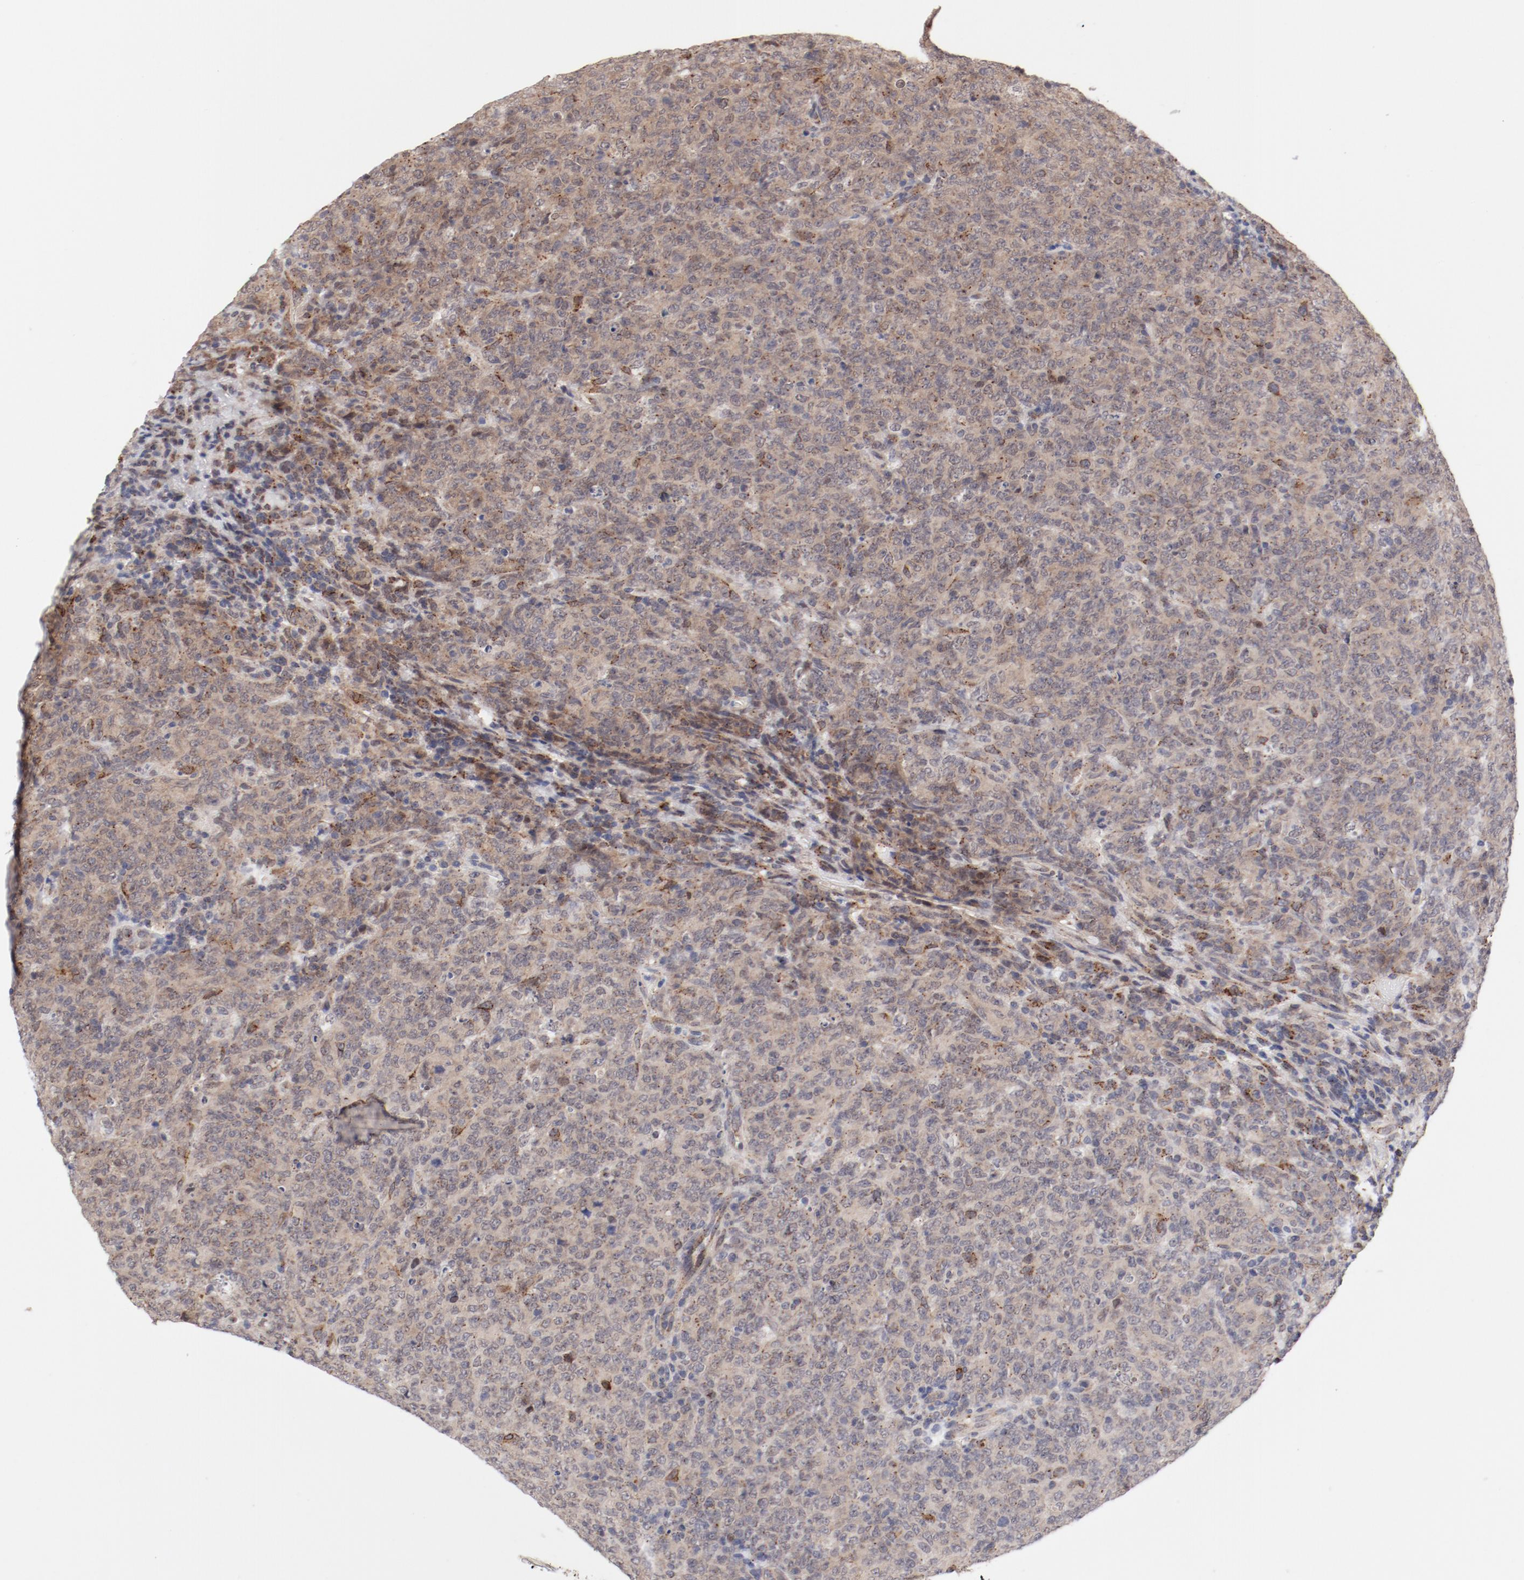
{"staining": {"intensity": "negative", "quantity": "none", "location": "none"}, "tissue": "lymphoma", "cell_type": "Tumor cells", "image_type": "cancer", "snomed": [{"axis": "morphology", "description": "Malignant lymphoma, non-Hodgkin's type, High grade"}, {"axis": "topography", "description": "Tonsil"}], "caption": "DAB immunohistochemical staining of lymphoma shows no significant staining in tumor cells.", "gene": "RPL12", "patient": {"sex": "female", "age": 36}}